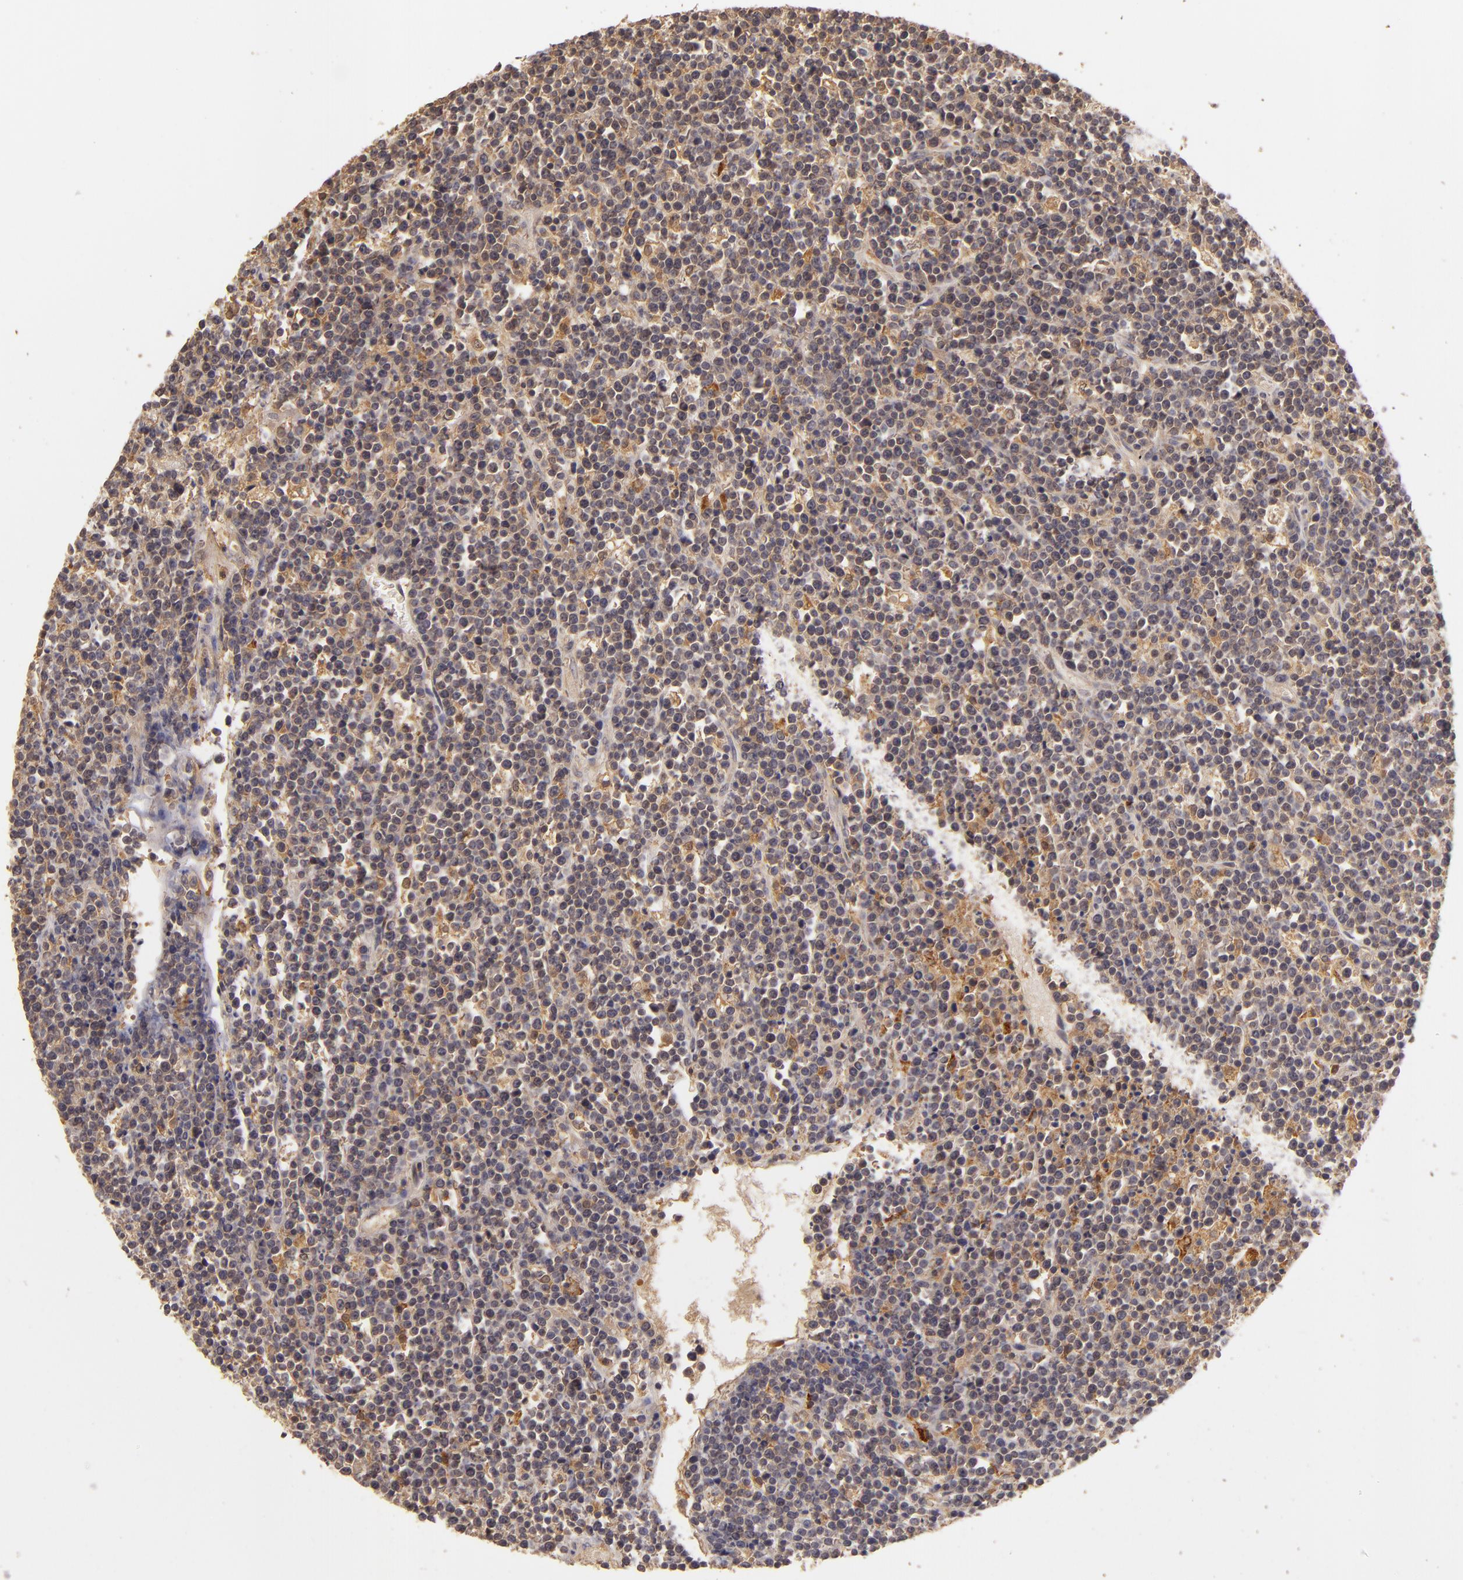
{"staining": {"intensity": "moderate", "quantity": ">75%", "location": "cytoplasmic/membranous"}, "tissue": "lymphoma", "cell_type": "Tumor cells", "image_type": "cancer", "snomed": [{"axis": "morphology", "description": "Malignant lymphoma, non-Hodgkin's type, High grade"}, {"axis": "topography", "description": "Ovary"}], "caption": "Protein expression analysis of human lymphoma reveals moderate cytoplasmic/membranous staining in about >75% of tumor cells. The staining was performed using DAB (3,3'-diaminobenzidine), with brown indicating positive protein expression. Nuclei are stained blue with hematoxylin.", "gene": "PRKCD", "patient": {"sex": "female", "age": 56}}